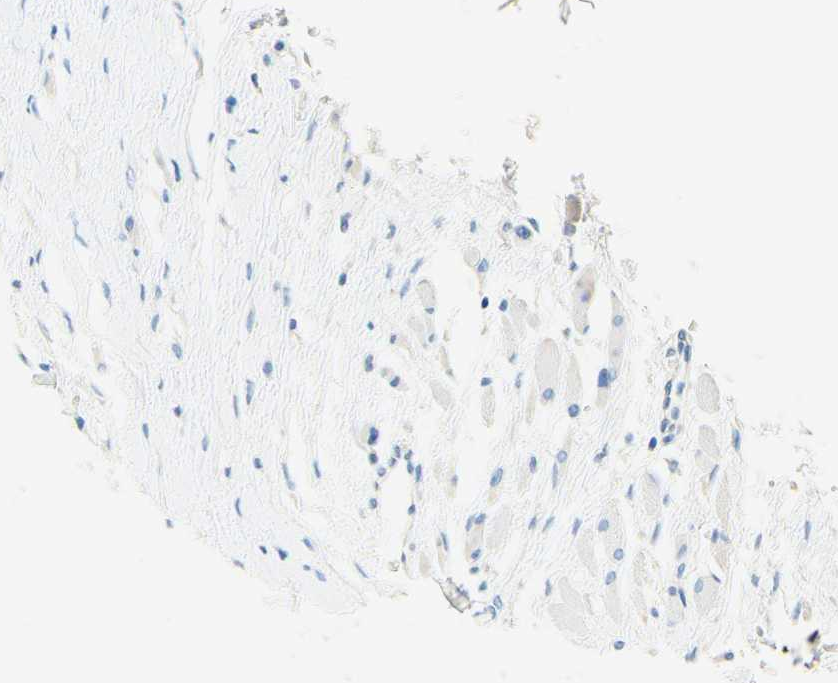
{"staining": {"intensity": "negative", "quantity": "none", "location": "none"}, "tissue": "head and neck cancer", "cell_type": "Tumor cells", "image_type": "cancer", "snomed": [{"axis": "morphology", "description": "Adenocarcinoma, NOS"}, {"axis": "morphology", "description": "Adenoma, NOS"}, {"axis": "topography", "description": "Head-Neck"}], "caption": "High magnification brightfield microscopy of head and neck cancer stained with DAB (3,3'-diaminobenzidine) (brown) and counterstained with hematoxylin (blue): tumor cells show no significant expression.", "gene": "SLC46A1", "patient": {"sex": "female", "age": 55}}